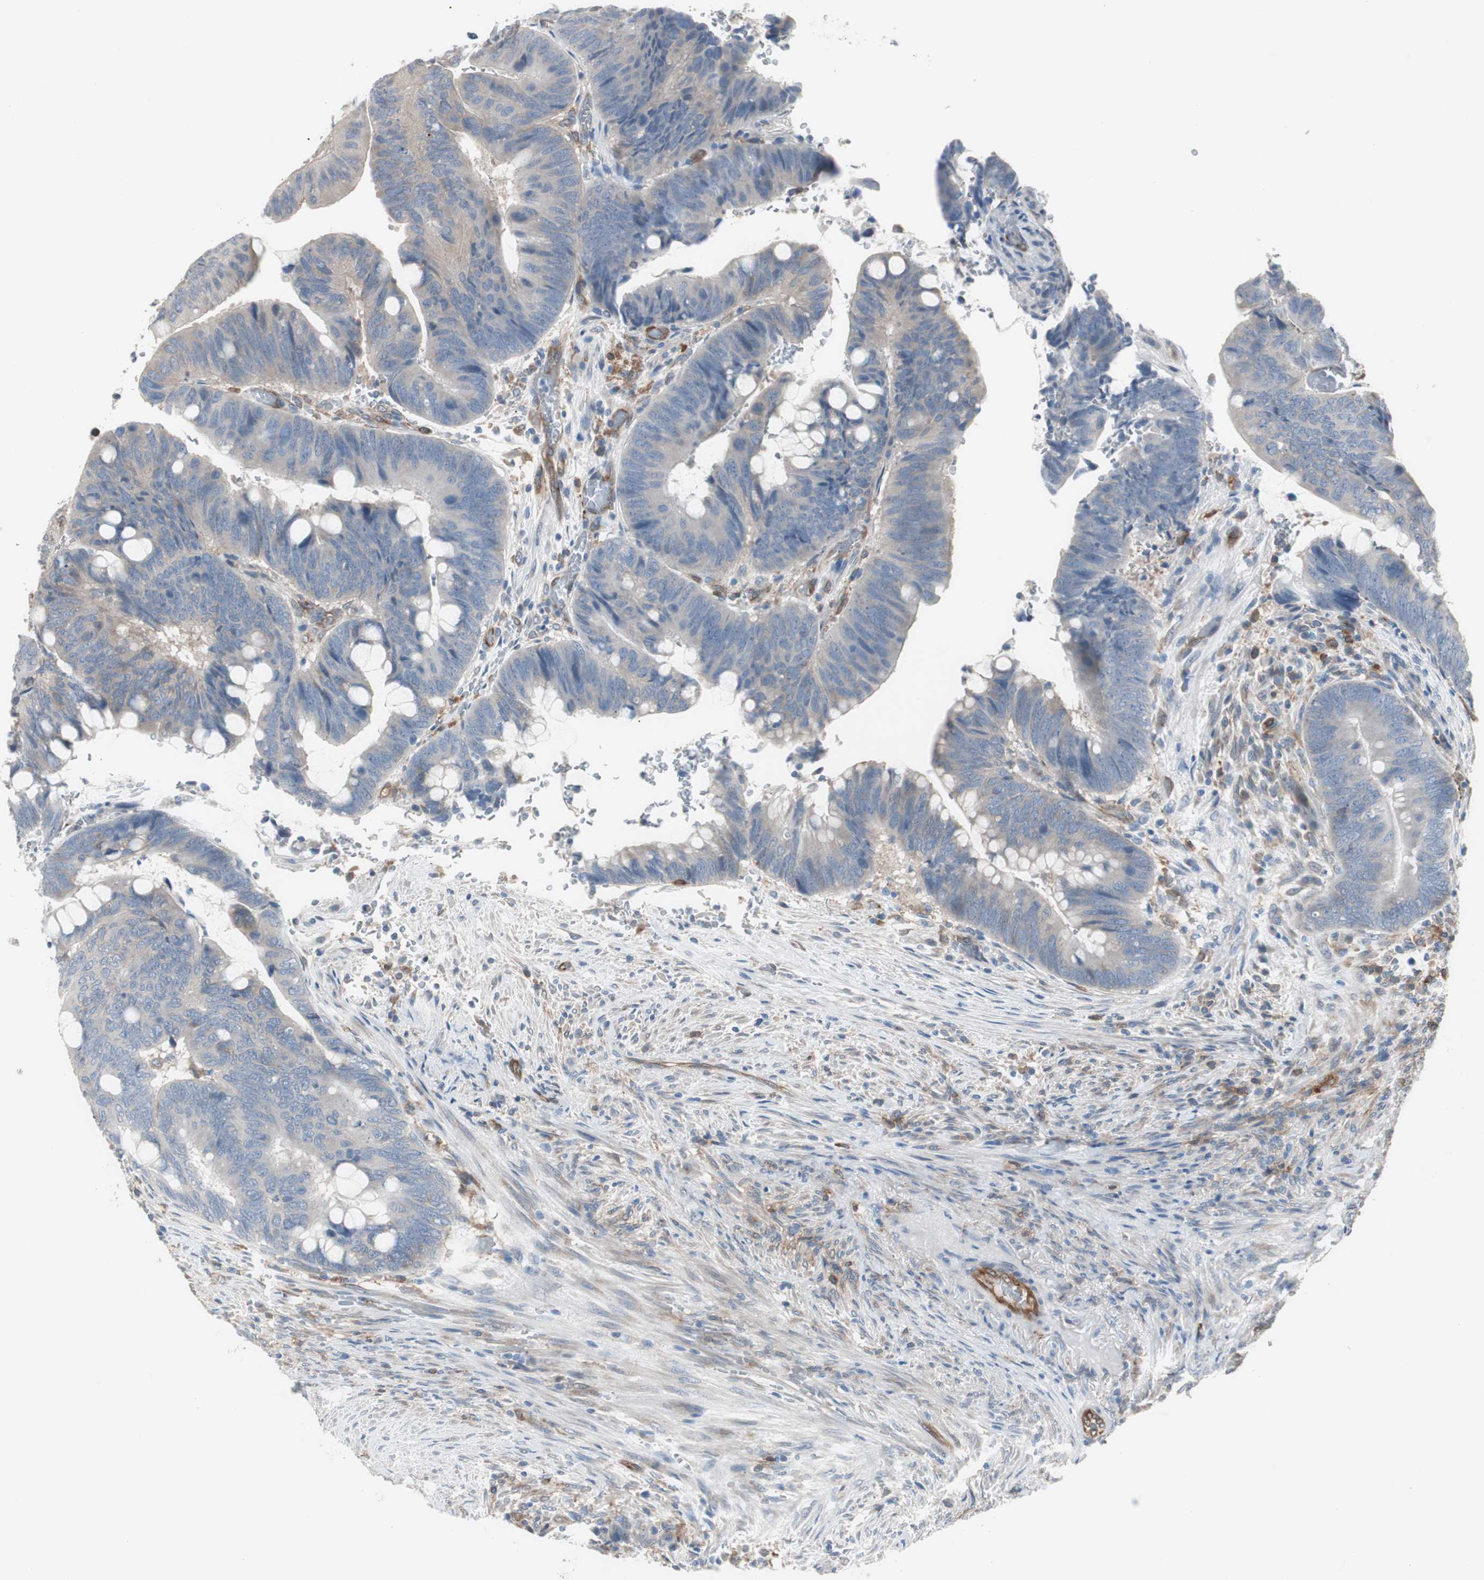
{"staining": {"intensity": "moderate", "quantity": "25%-75%", "location": "cytoplasmic/membranous"}, "tissue": "colorectal cancer", "cell_type": "Tumor cells", "image_type": "cancer", "snomed": [{"axis": "morphology", "description": "Normal tissue, NOS"}, {"axis": "morphology", "description": "Adenocarcinoma, NOS"}, {"axis": "topography", "description": "Rectum"}, {"axis": "topography", "description": "Peripheral nerve tissue"}], "caption": "This histopathology image exhibits colorectal cancer stained with immunohistochemistry (IHC) to label a protein in brown. The cytoplasmic/membranous of tumor cells show moderate positivity for the protein. Nuclei are counter-stained blue.", "gene": "SWAP70", "patient": {"sex": "male", "age": 92}}